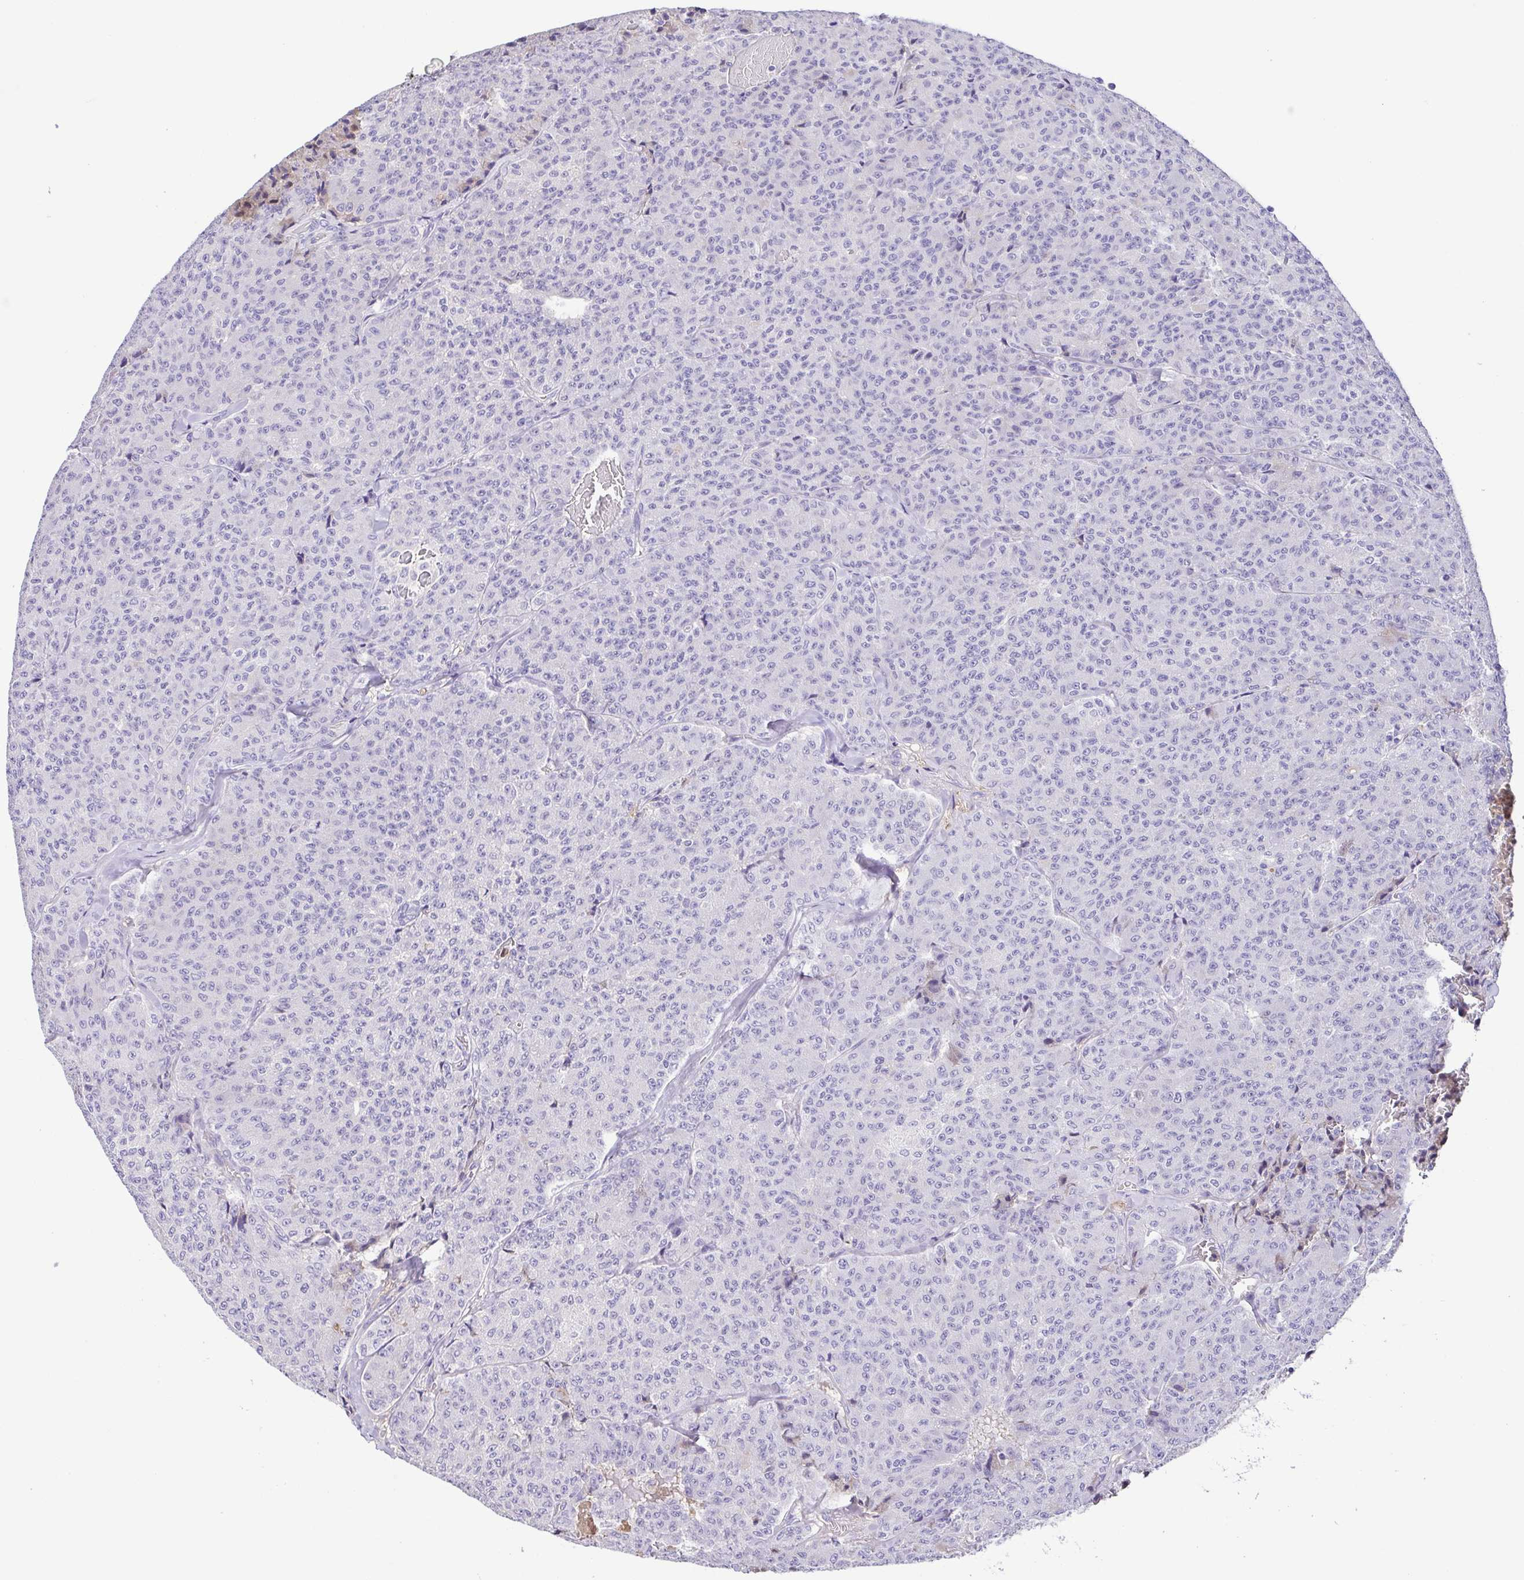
{"staining": {"intensity": "weak", "quantity": "<25%", "location": "cytoplasmic/membranous"}, "tissue": "carcinoid", "cell_type": "Tumor cells", "image_type": "cancer", "snomed": [{"axis": "morphology", "description": "Carcinoid, malignant, NOS"}, {"axis": "topography", "description": "Lung"}], "caption": "Immunohistochemistry photomicrograph of neoplastic tissue: human carcinoid stained with DAB (3,3'-diaminobenzidine) exhibits no significant protein staining in tumor cells.", "gene": "IGFL1", "patient": {"sex": "male", "age": 71}}